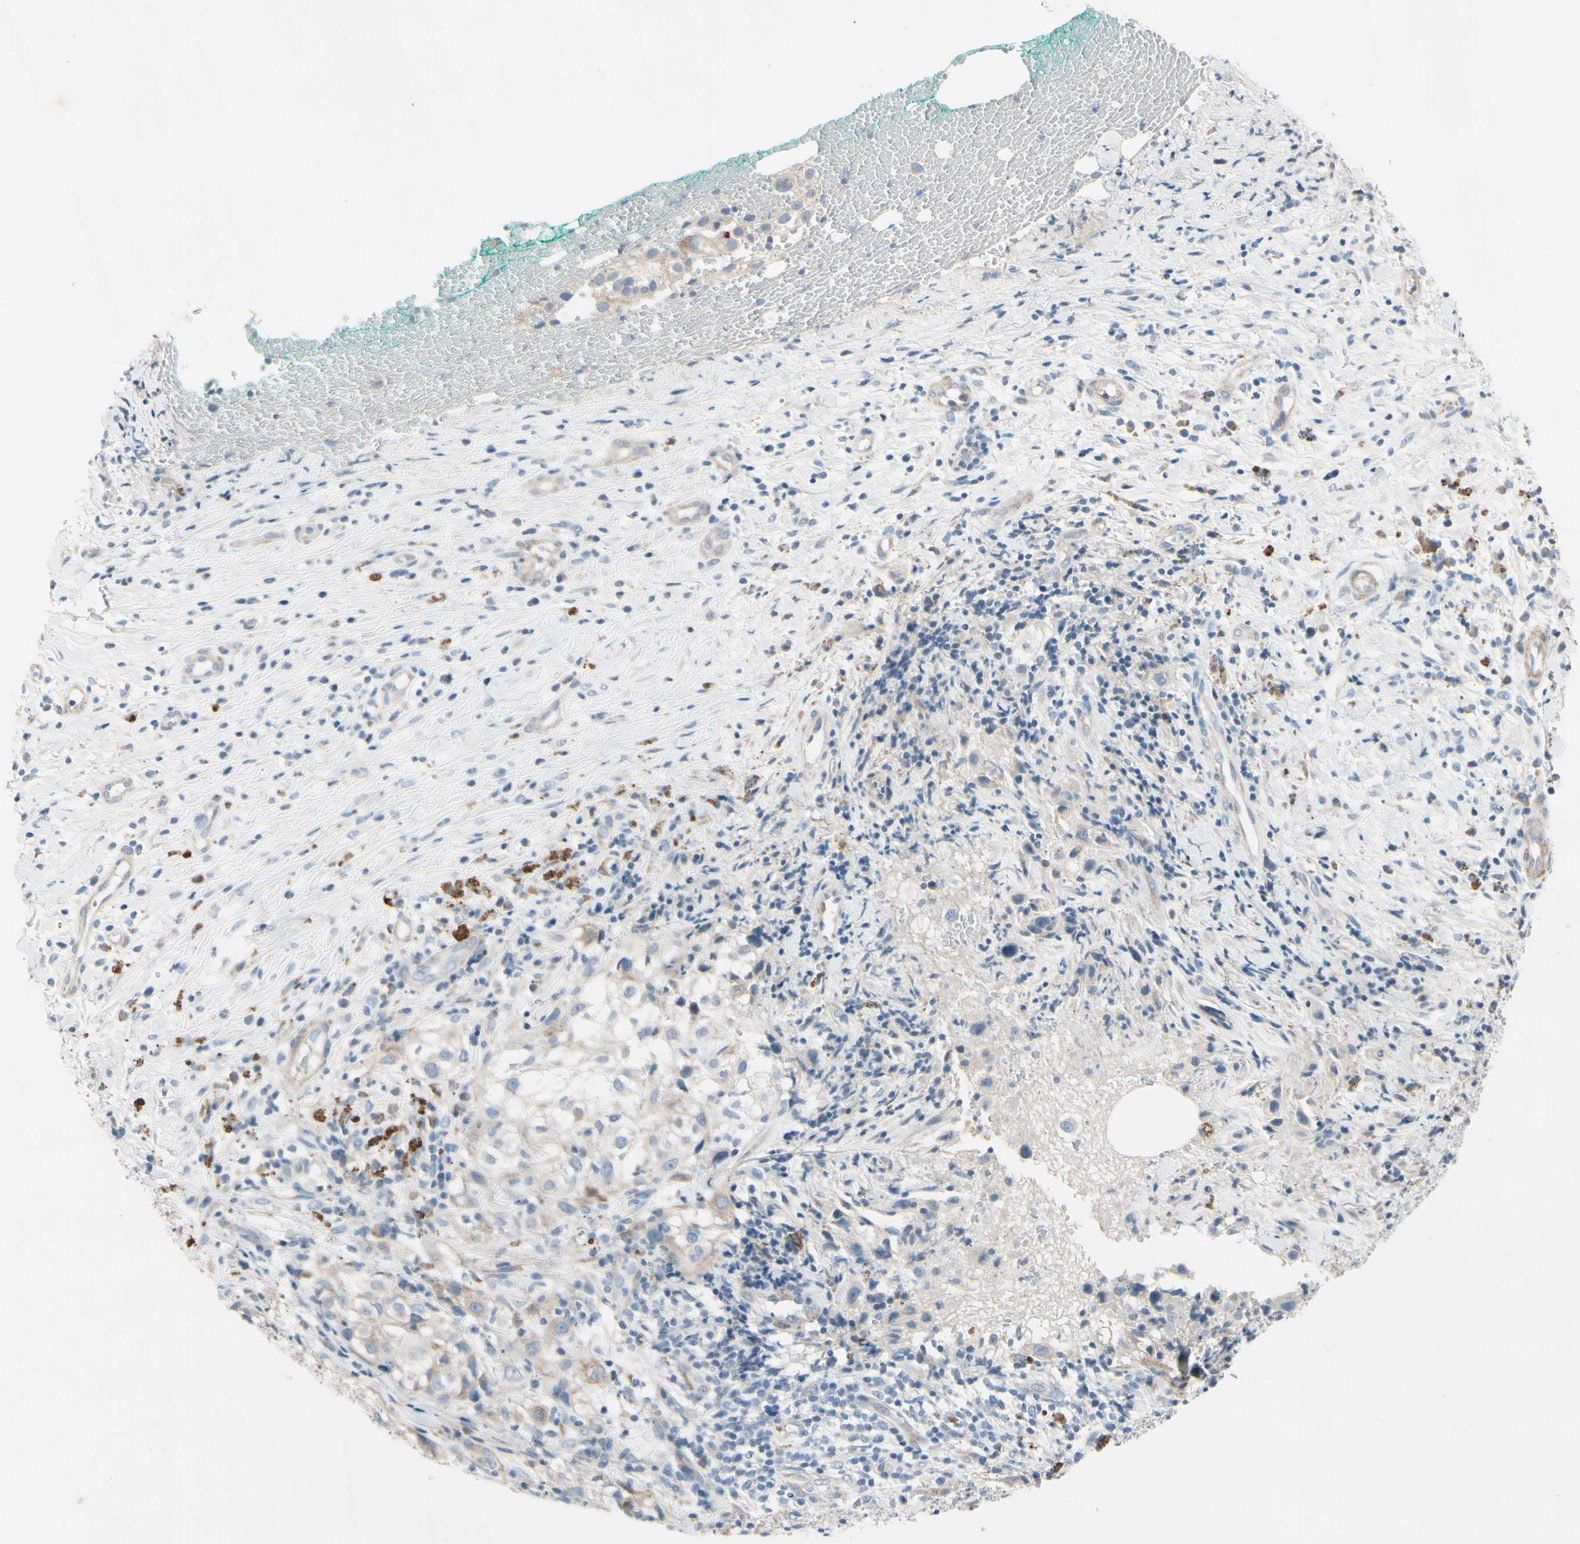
{"staining": {"intensity": "weak", "quantity": "<25%", "location": "cytoplasmic/membranous"}, "tissue": "melanoma", "cell_type": "Tumor cells", "image_type": "cancer", "snomed": [{"axis": "morphology", "description": "Necrosis, NOS"}, {"axis": "morphology", "description": "Malignant melanoma, NOS"}, {"axis": "topography", "description": "Skin"}], "caption": "Immunohistochemistry (IHC) of melanoma shows no positivity in tumor cells.", "gene": "MAP2", "patient": {"sex": "female", "age": 87}}